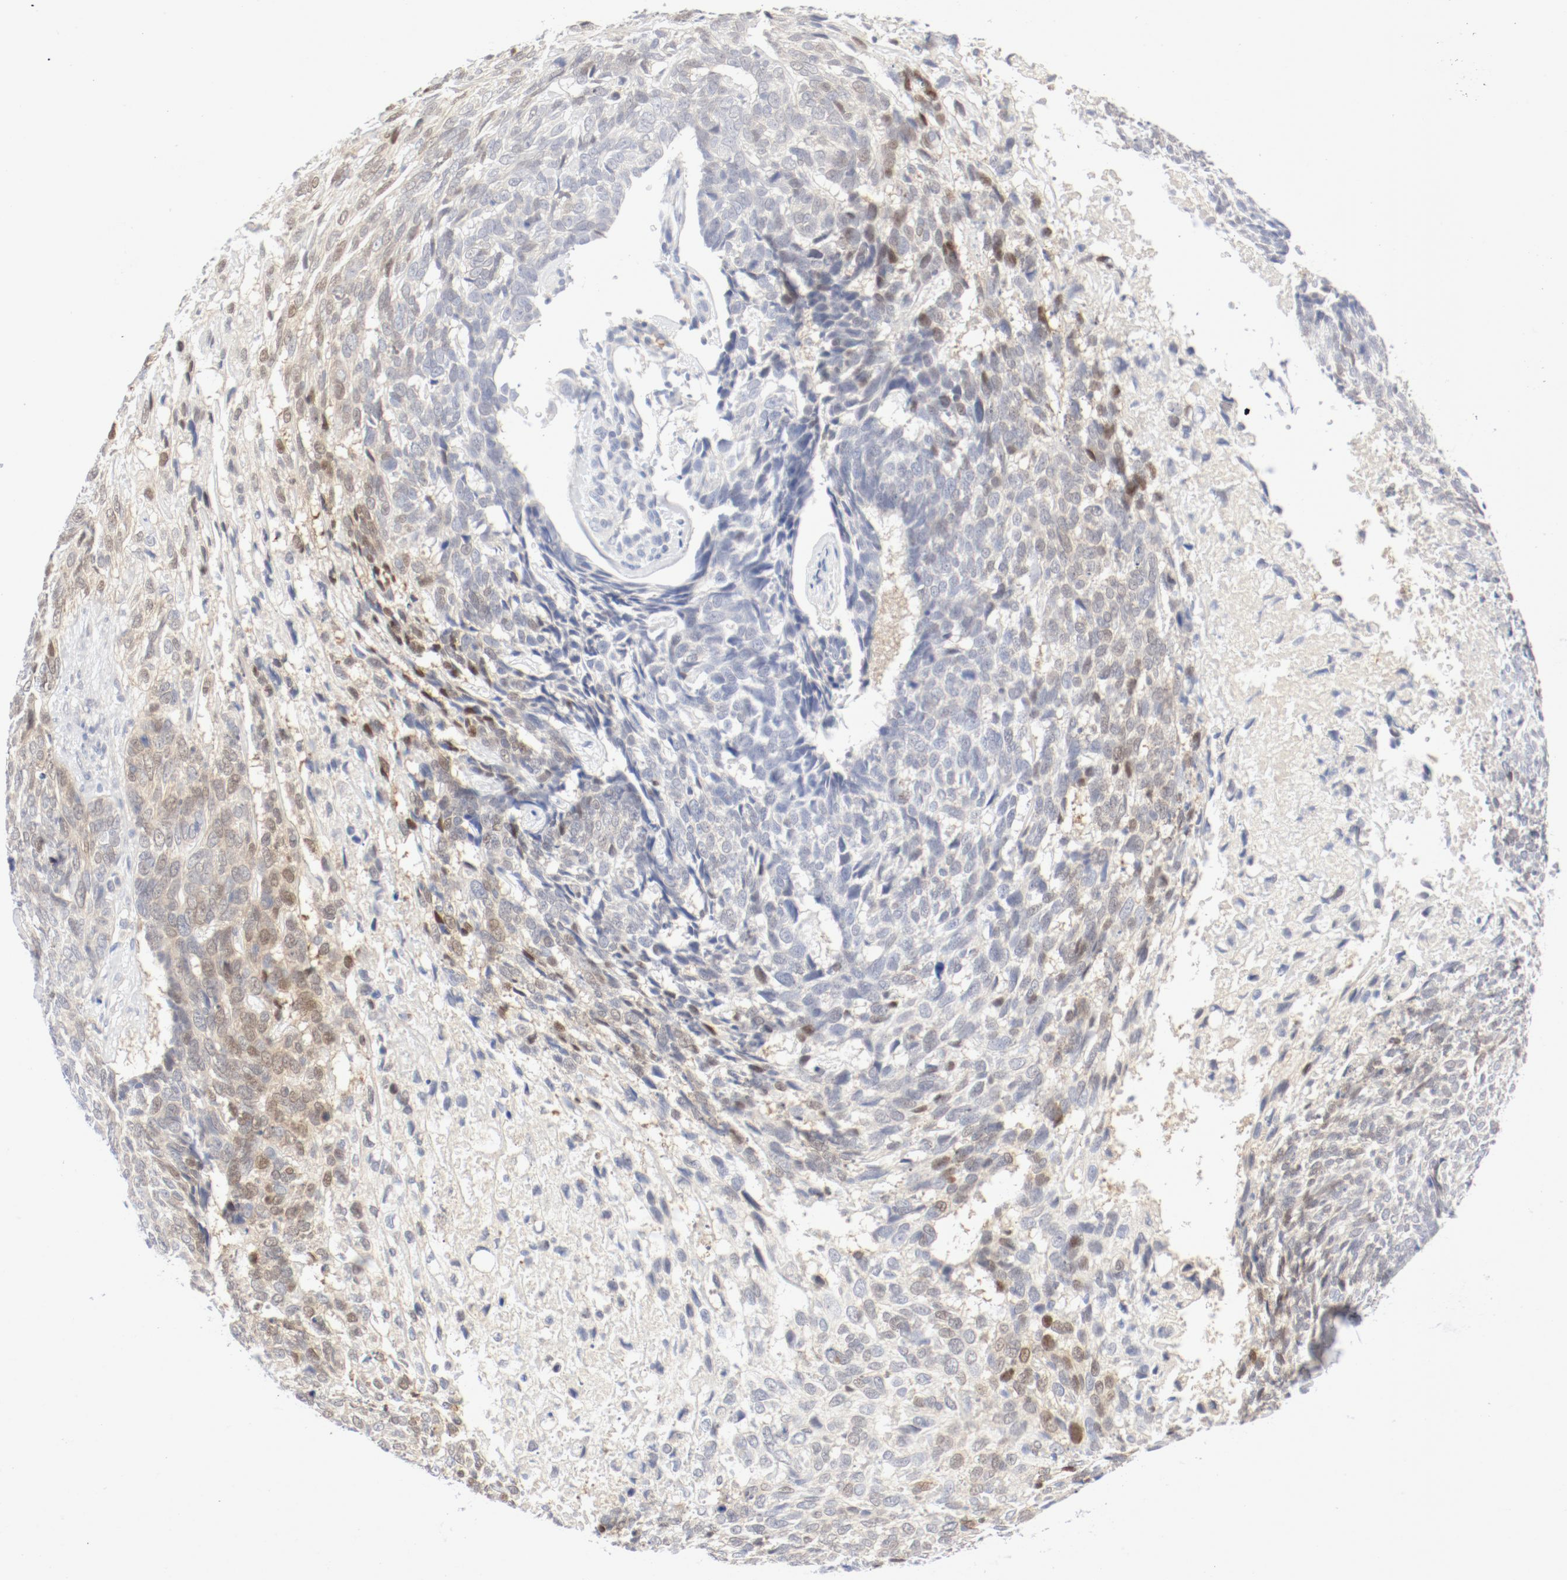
{"staining": {"intensity": "moderate", "quantity": "25%-75%", "location": "cytoplasmic/membranous"}, "tissue": "skin cancer", "cell_type": "Tumor cells", "image_type": "cancer", "snomed": [{"axis": "morphology", "description": "Basal cell carcinoma"}, {"axis": "topography", "description": "Skin"}], "caption": "Skin cancer (basal cell carcinoma) stained with a protein marker exhibits moderate staining in tumor cells.", "gene": "PGM1", "patient": {"sex": "male", "age": 72}}